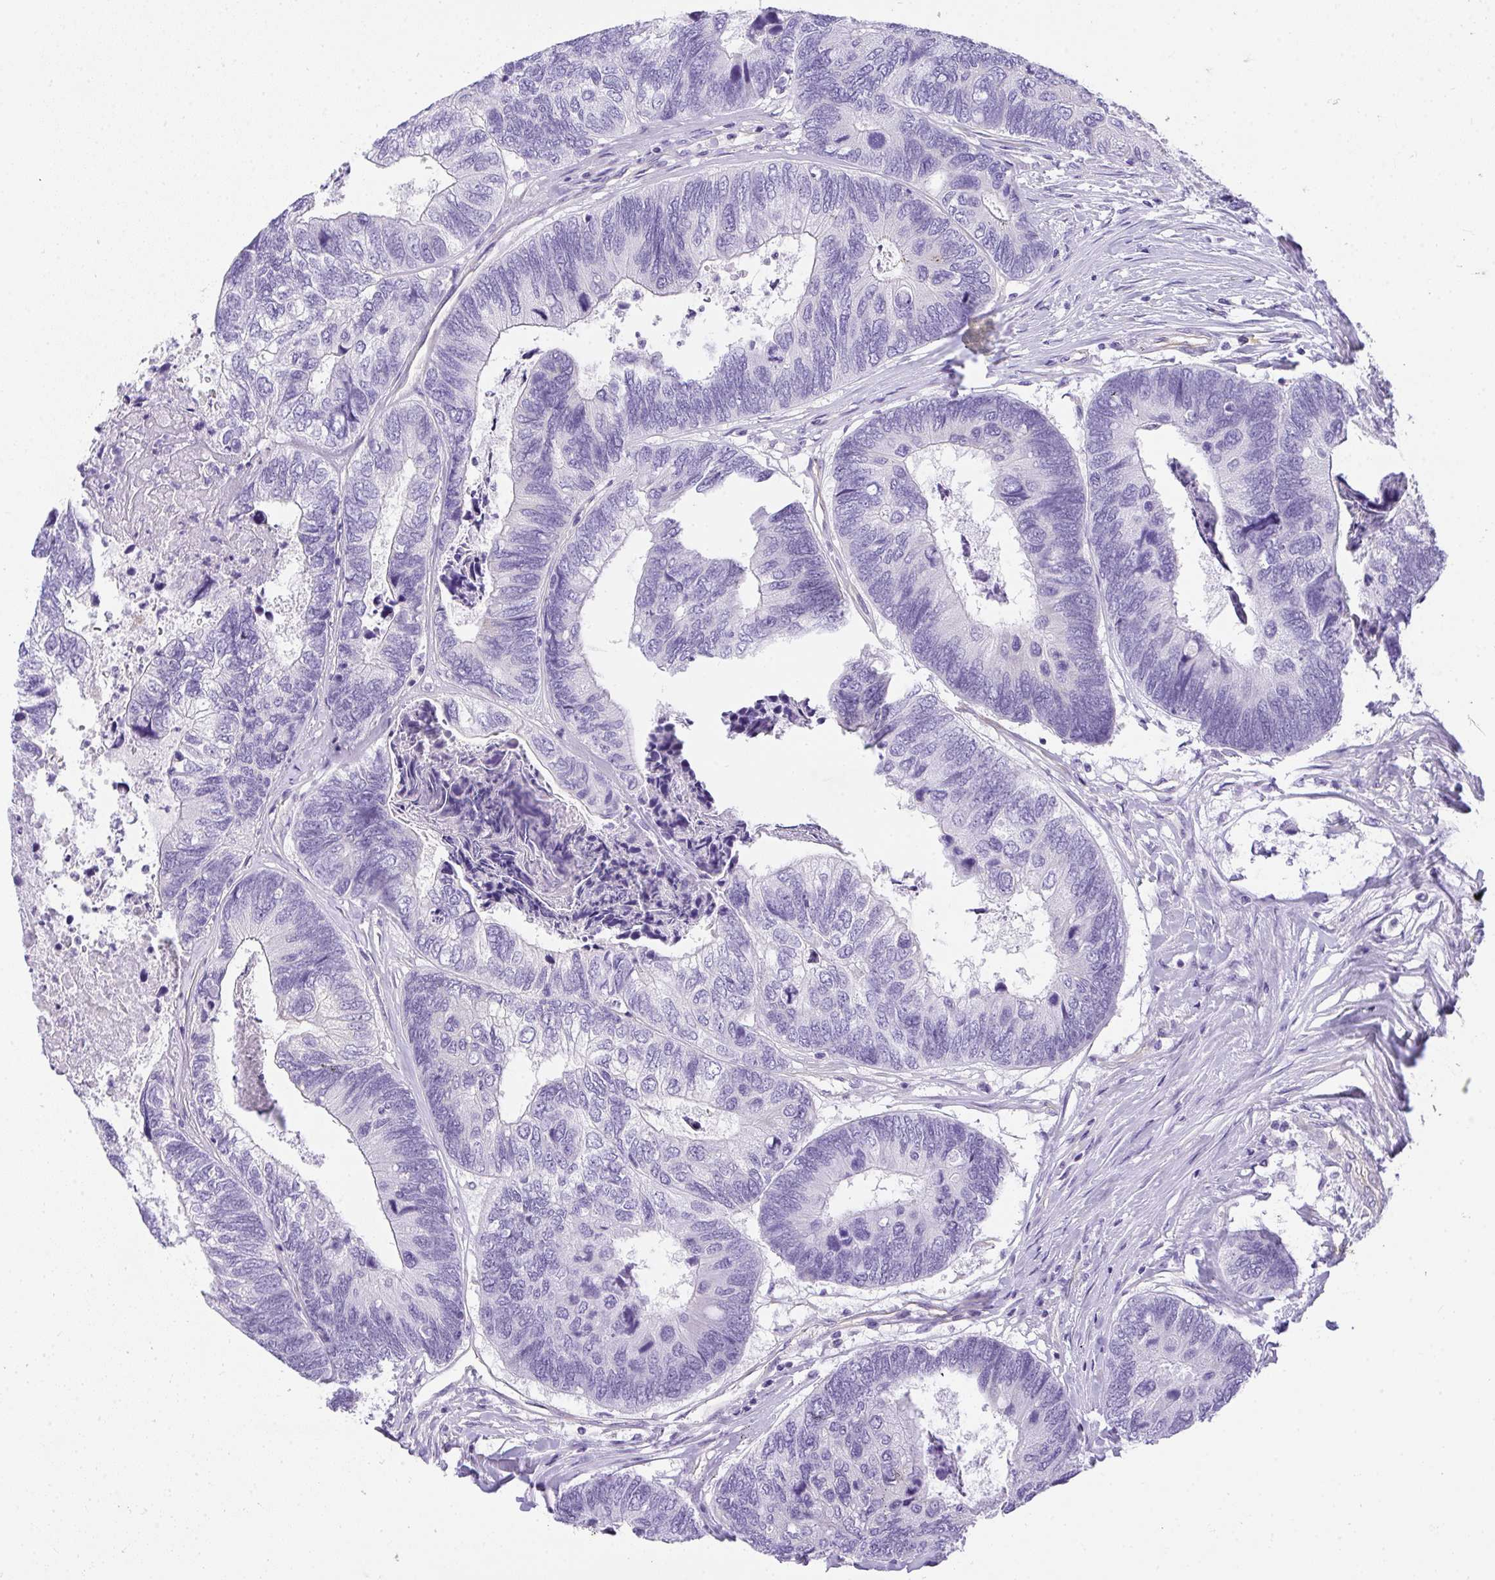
{"staining": {"intensity": "negative", "quantity": "none", "location": "none"}, "tissue": "colorectal cancer", "cell_type": "Tumor cells", "image_type": "cancer", "snomed": [{"axis": "morphology", "description": "Adenocarcinoma, NOS"}, {"axis": "topography", "description": "Colon"}], "caption": "A high-resolution photomicrograph shows immunohistochemistry (IHC) staining of colorectal adenocarcinoma, which reveals no significant expression in tumor cells. Brightfield microscopy of IHC stained with DAB (brown) and hematoxylin (blue), captured at high magnification.", "gene": "PLPPR3", "patient": {"sex": "female", "age": 67}}